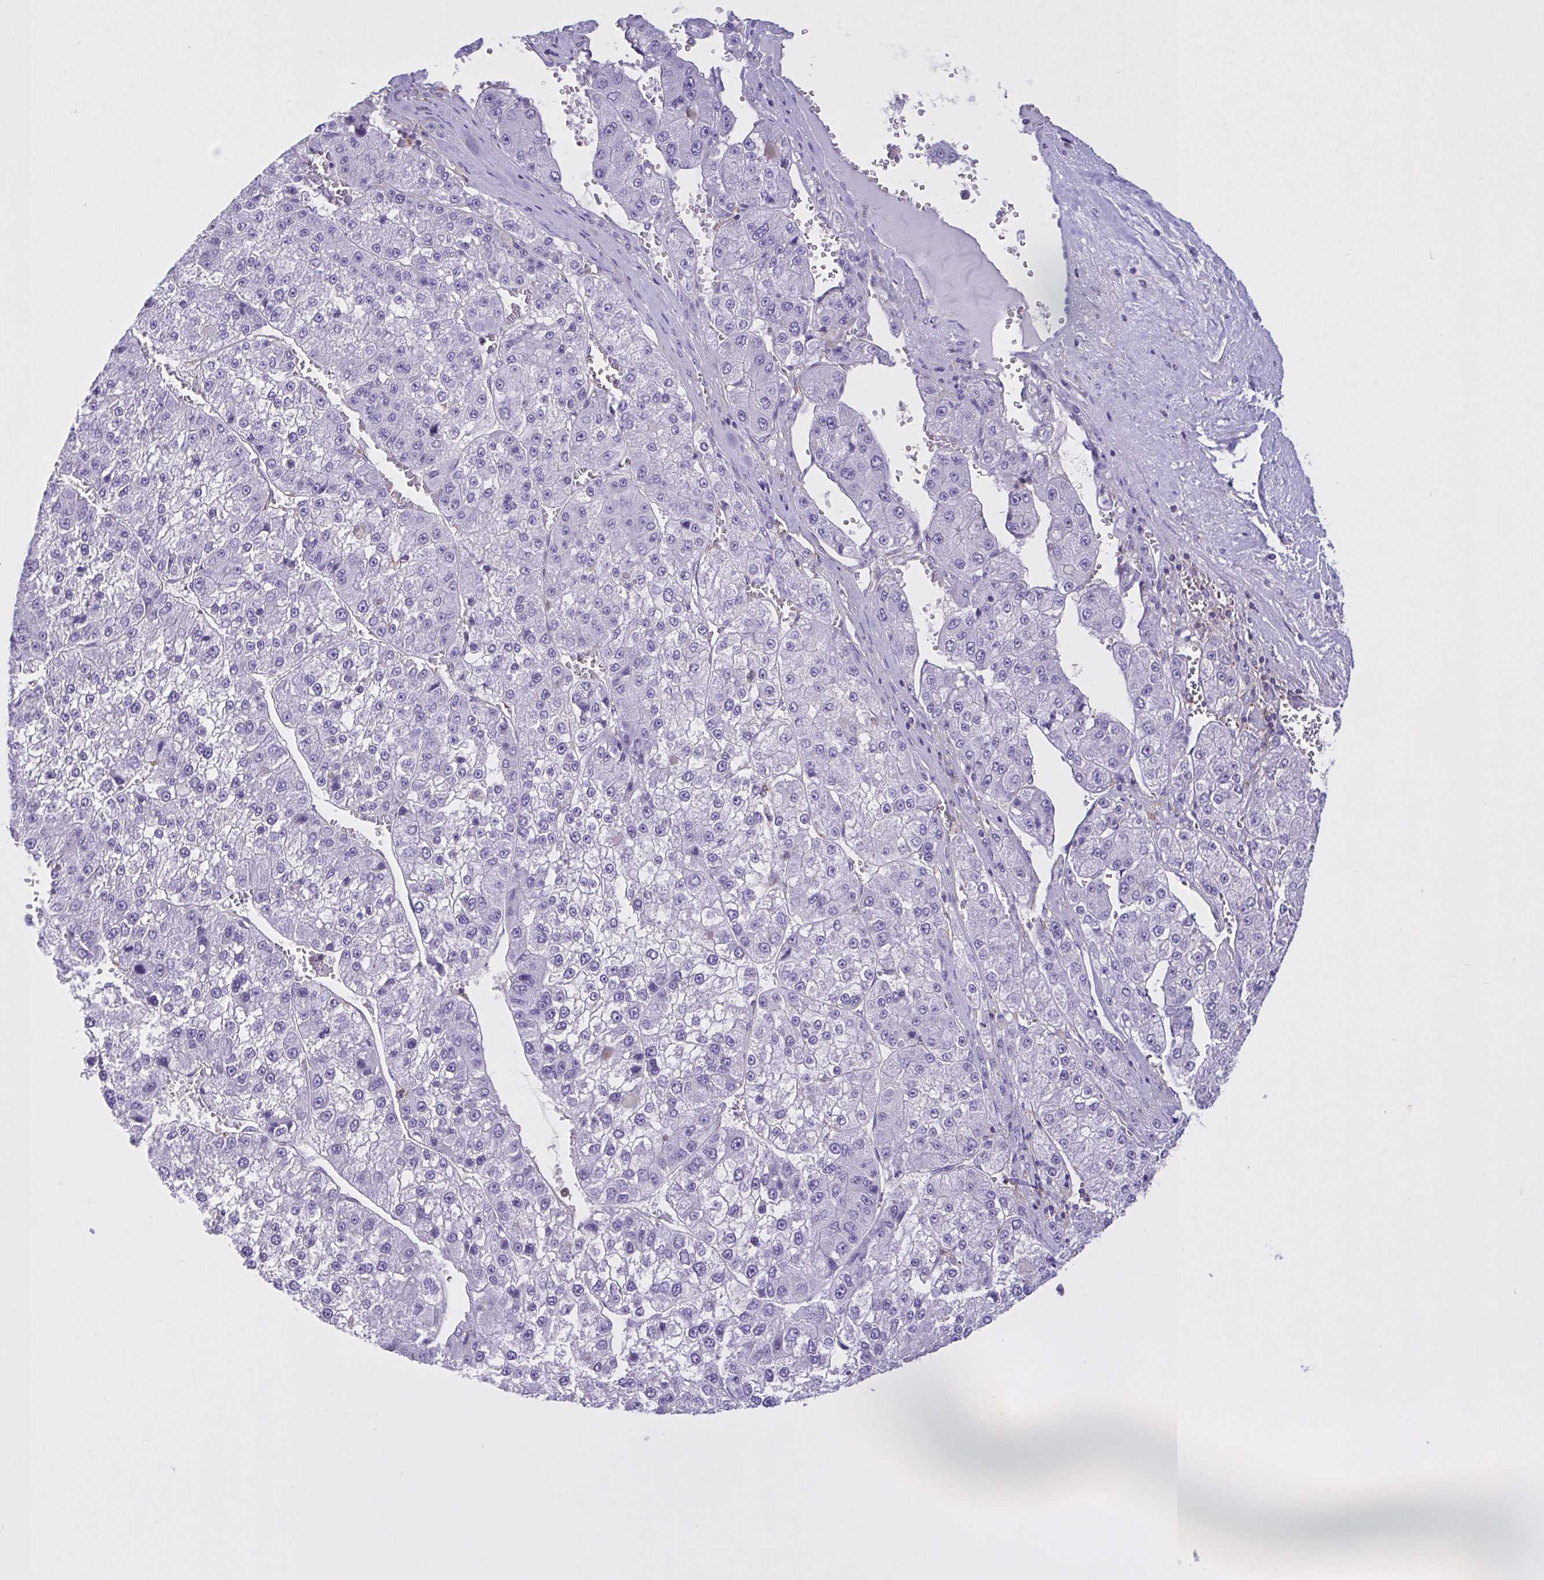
{"staining": {"intensity": "negative", "quantity": "none", "location": "none"}, "tissue": "liver cancer", "cell_type": "Tumor cells", "image_type": "cancer", "snomed": [{"axis": "morphology", "description": "Carcinoma, Hepatocellular, NOS"}, {"axis": "topography", "description": "Liver"}], "caption": "DAB immunohistochemical staining of liver cancer shows no significant expression in tumor cells. (Brightfield microscopy of DAB (3,3'-diaminobenzidine) IHC at high magnification).", "gene": "OR51M1", "patient": {"sex": "female", "age": 73}}